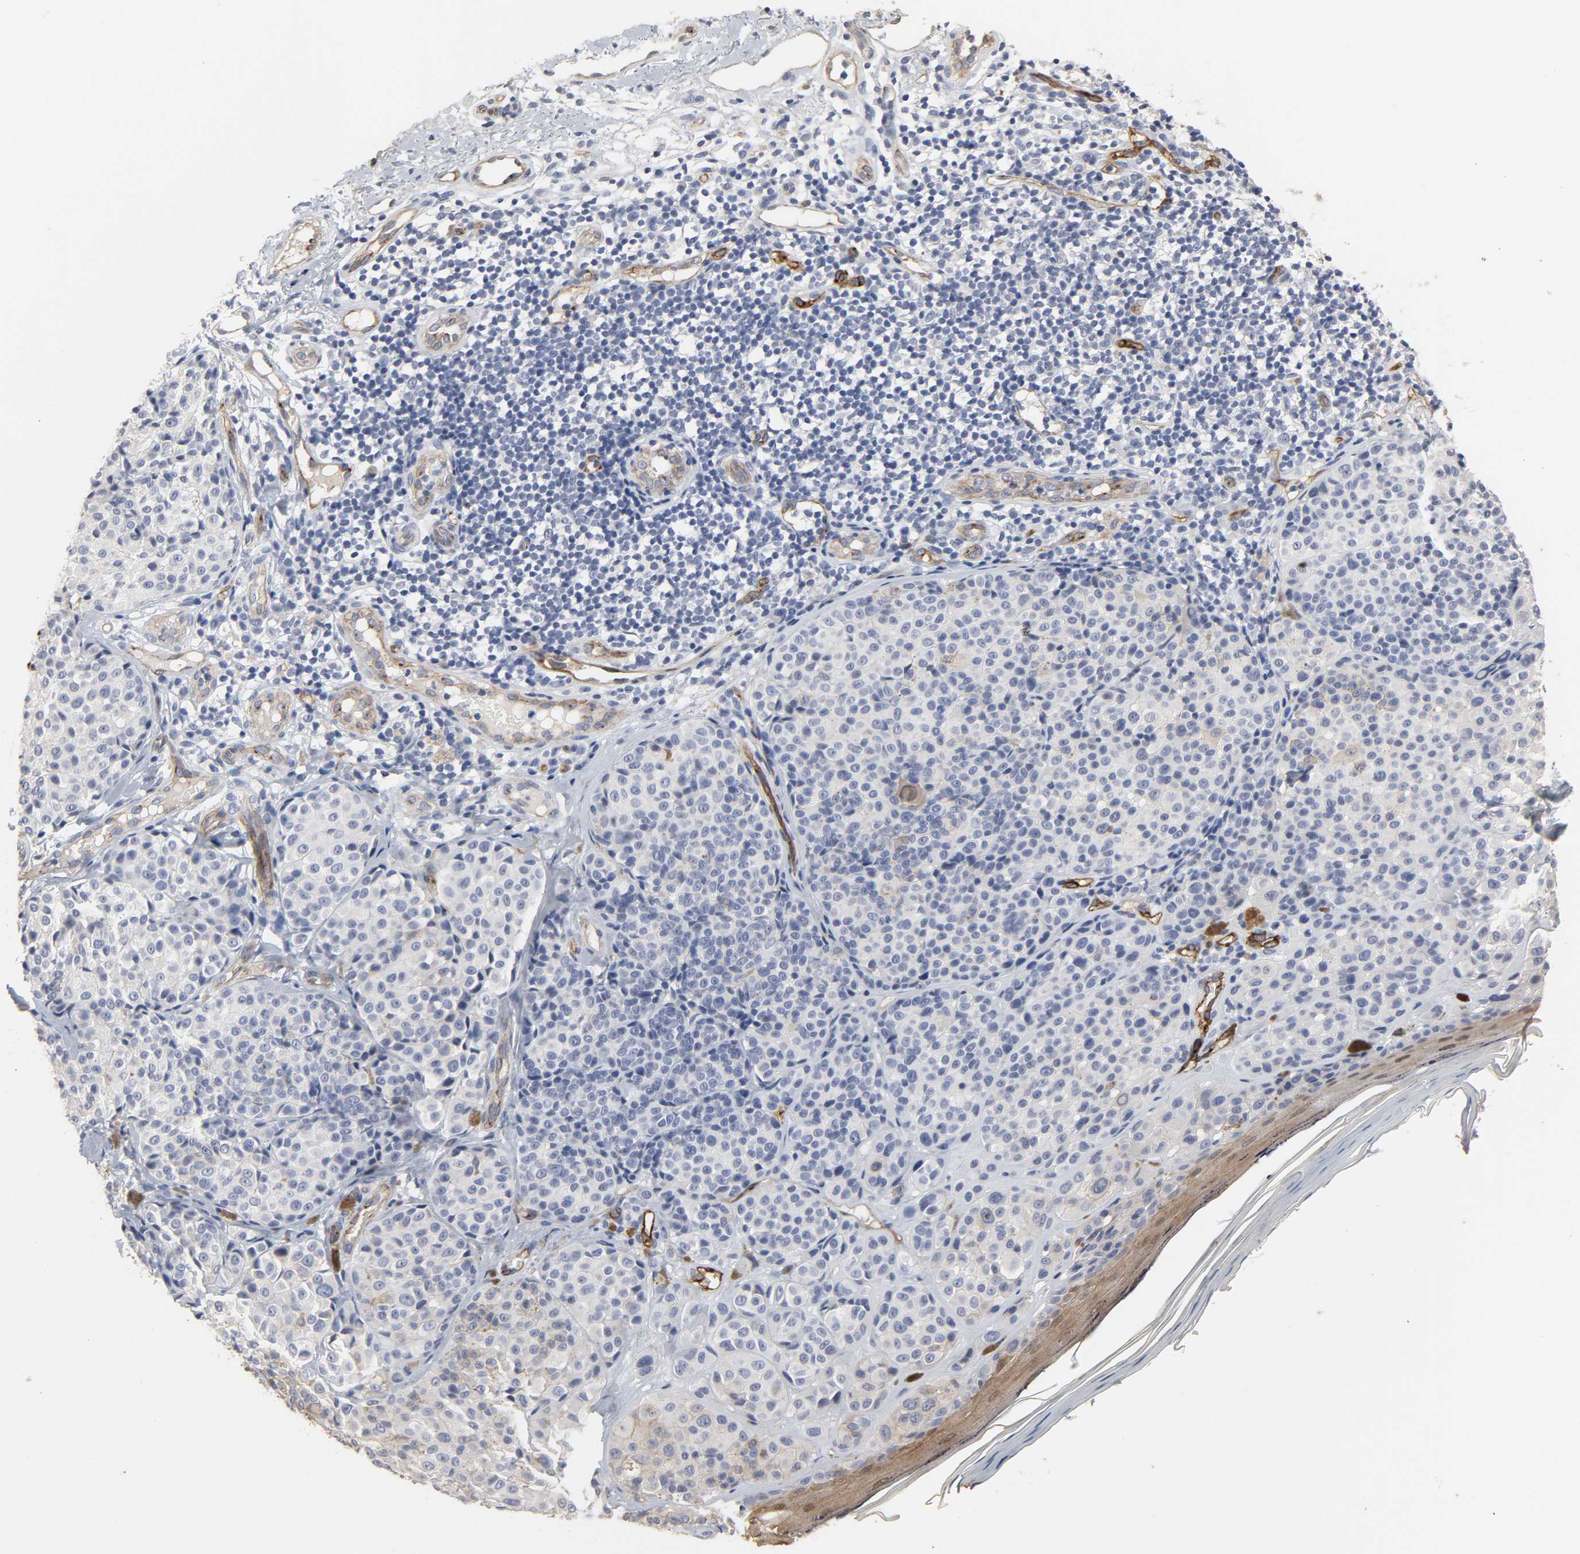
{"staining": {"intensity": "negative", "quantity": "none", "location": "none"}, "tissue": "melanoma", "cell_type": "Tumor cells", "image_type": "cancer", "snomed": [{"axis": "morphology", "description": "Malignant melanoma, NOS"}, {"axis": "topography", "description": "Skin"}], "caption": "High magnification brightfield microscopy of melanoma stained with DAB (3,3'-diaminobenzidine) (brown) and counterstained with hematoxylin (blue): tumor cells show no significant staining.", "gene": "KDR", "patient": {"sex": "female", "age": 75}}